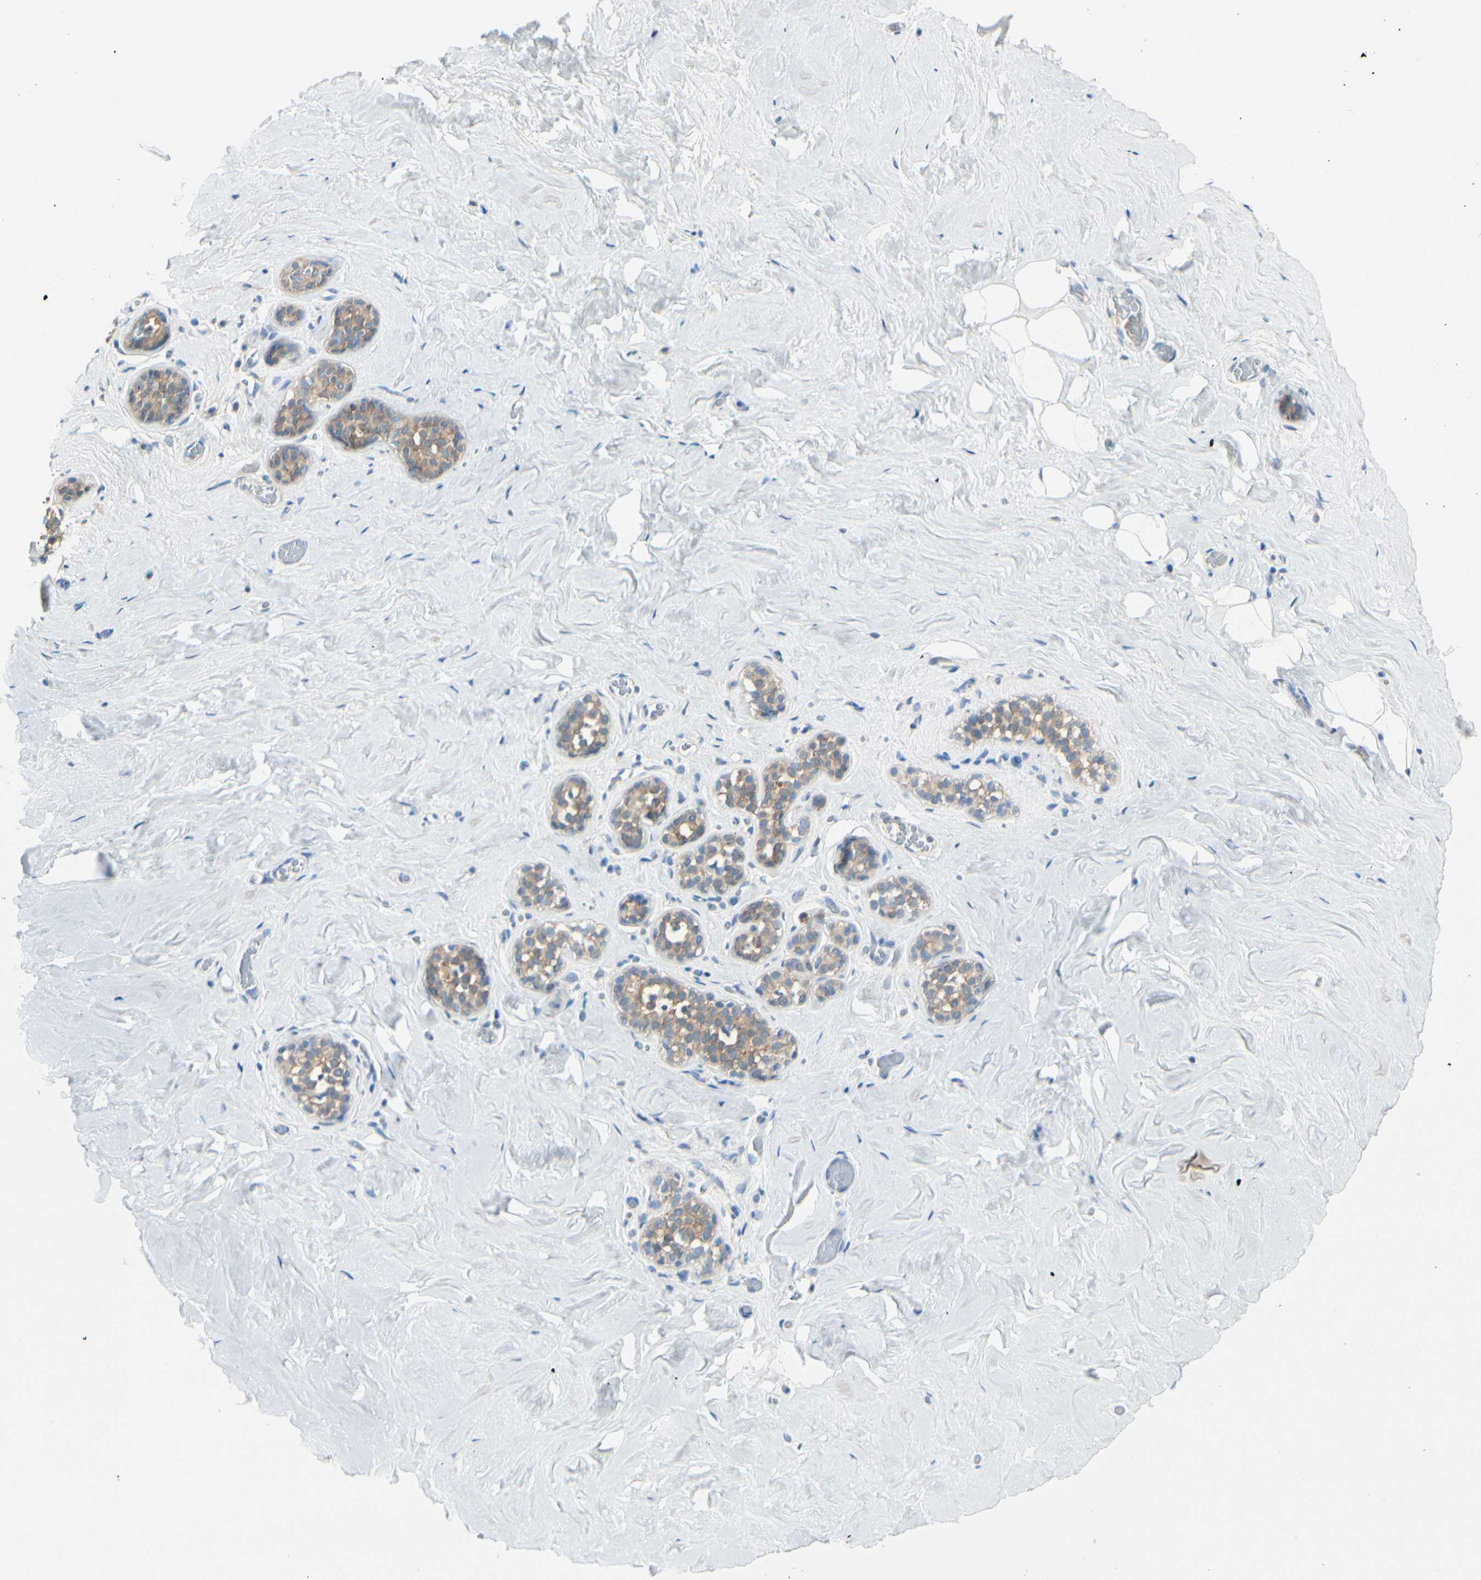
{"staining": {"intensity": "negative", "quantity": "none", "location": "none"}, "tissue": "breast", "cell_type": "Adipocytes", "image_type": "normal", "snomed": [{"axis": "morphology", "description": "Normal tissue, NOS"}, {"axis": "topography", "description": "Breast"}], "caption": "Immunohistochemistry of unremarkable human breast displays no expression in adipocytes. (DAB immunohistochemistry with hematoxylin counter stain).", "gene": "PEBP1", "patient": {"sex": "female", "age": 75}}